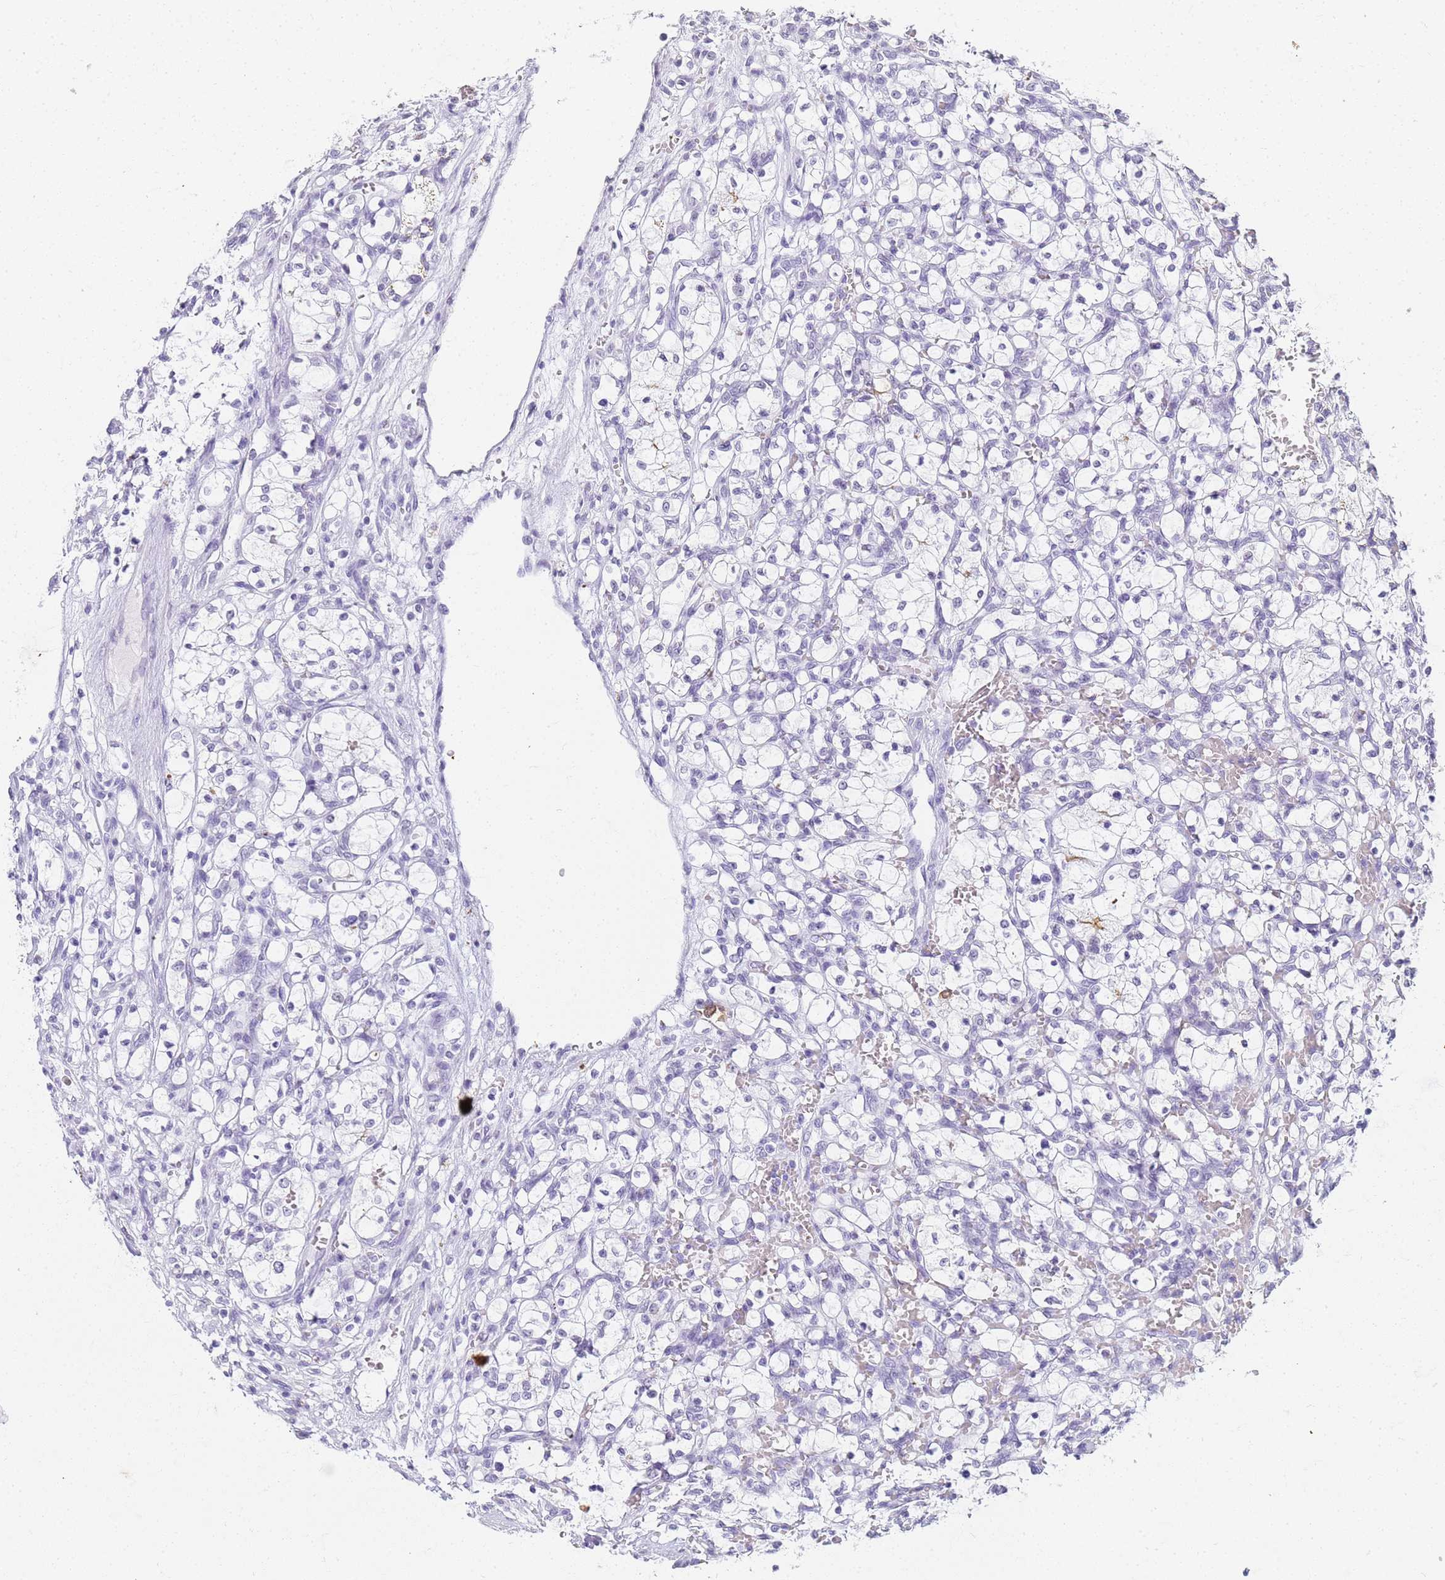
{"staining": {"intensity": "negative", "quantity": "none", "location": "none"}, "tissue": "renal cancer", "cell_type": "Tumor cells", "image_type": "cancer", "snomed": [{"axis": "morphology", "description": "Adenocarcinoma, NOS"}, {"axis": "topography", "description": "Kidney"}], "caption": "The immunohistochemistry image has no significant positivity in tumor cells of adenocarcinoma (renal) tissue.", "gene": "SLC7A9", "patient": {"sex": "female", "age": 69}}